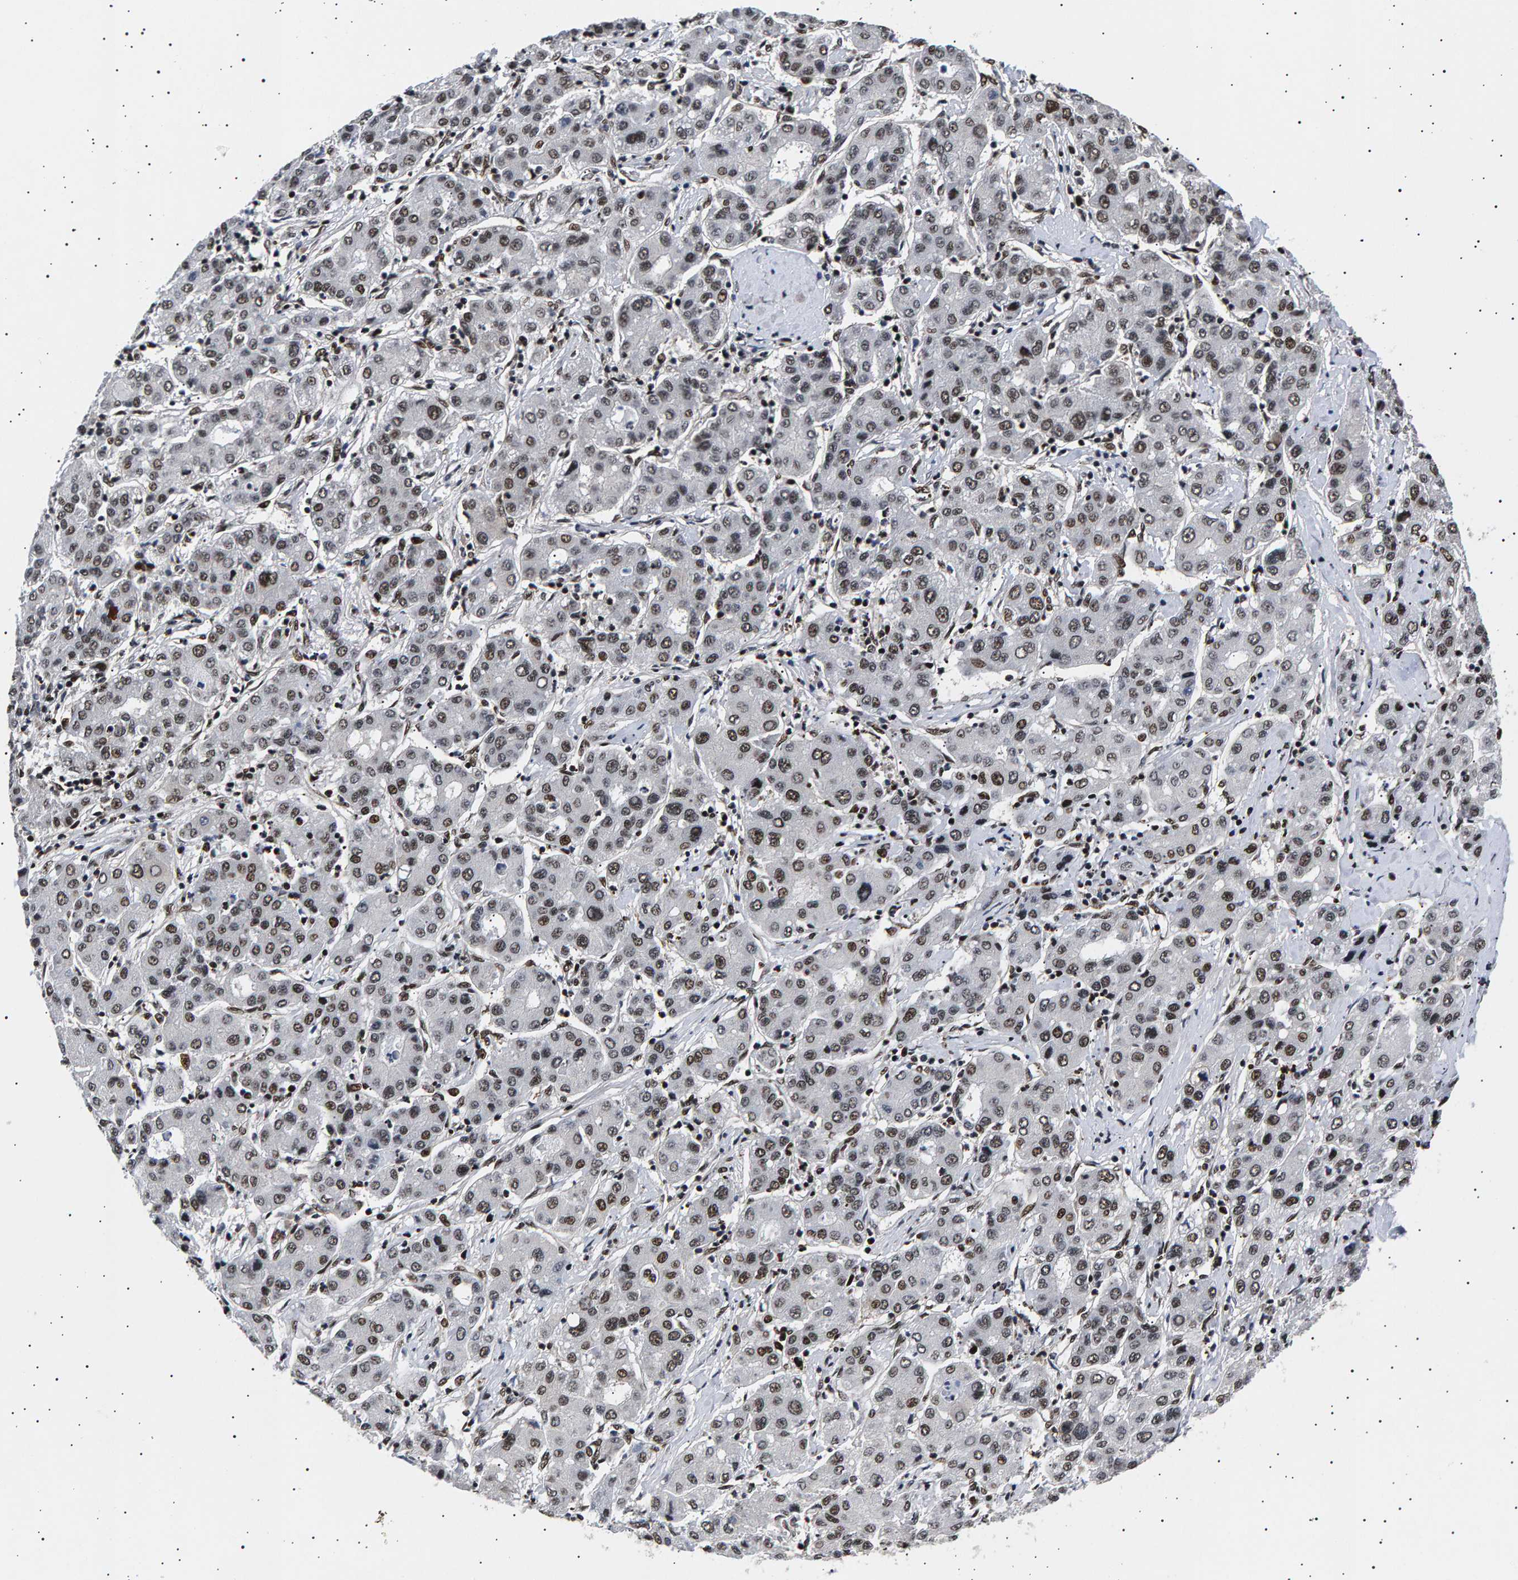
{"staining": {"intensity": "moderate", "quantity": "25%-75%", "location": "nuclear"}, "tissue": "liver cancer", "cell_type": "Tumor cells", "image_type": "cancer", "snomed": [{"axis": "morphology", "description": "Carcinoma, Hepatocellular, NOS"}, {"axis": "topography", "description": "Liver"}], "caption": "The photomicrograph displays a brown stain indicating the presence of a protein in the nuclear of tumor cells in liver hepatocellular carcinoma. (brown staining indicates protein expression, while blue staining denotes nuclei).", "gene": "ANKRD40", "patient": {"sex": "male", "age": 65}}